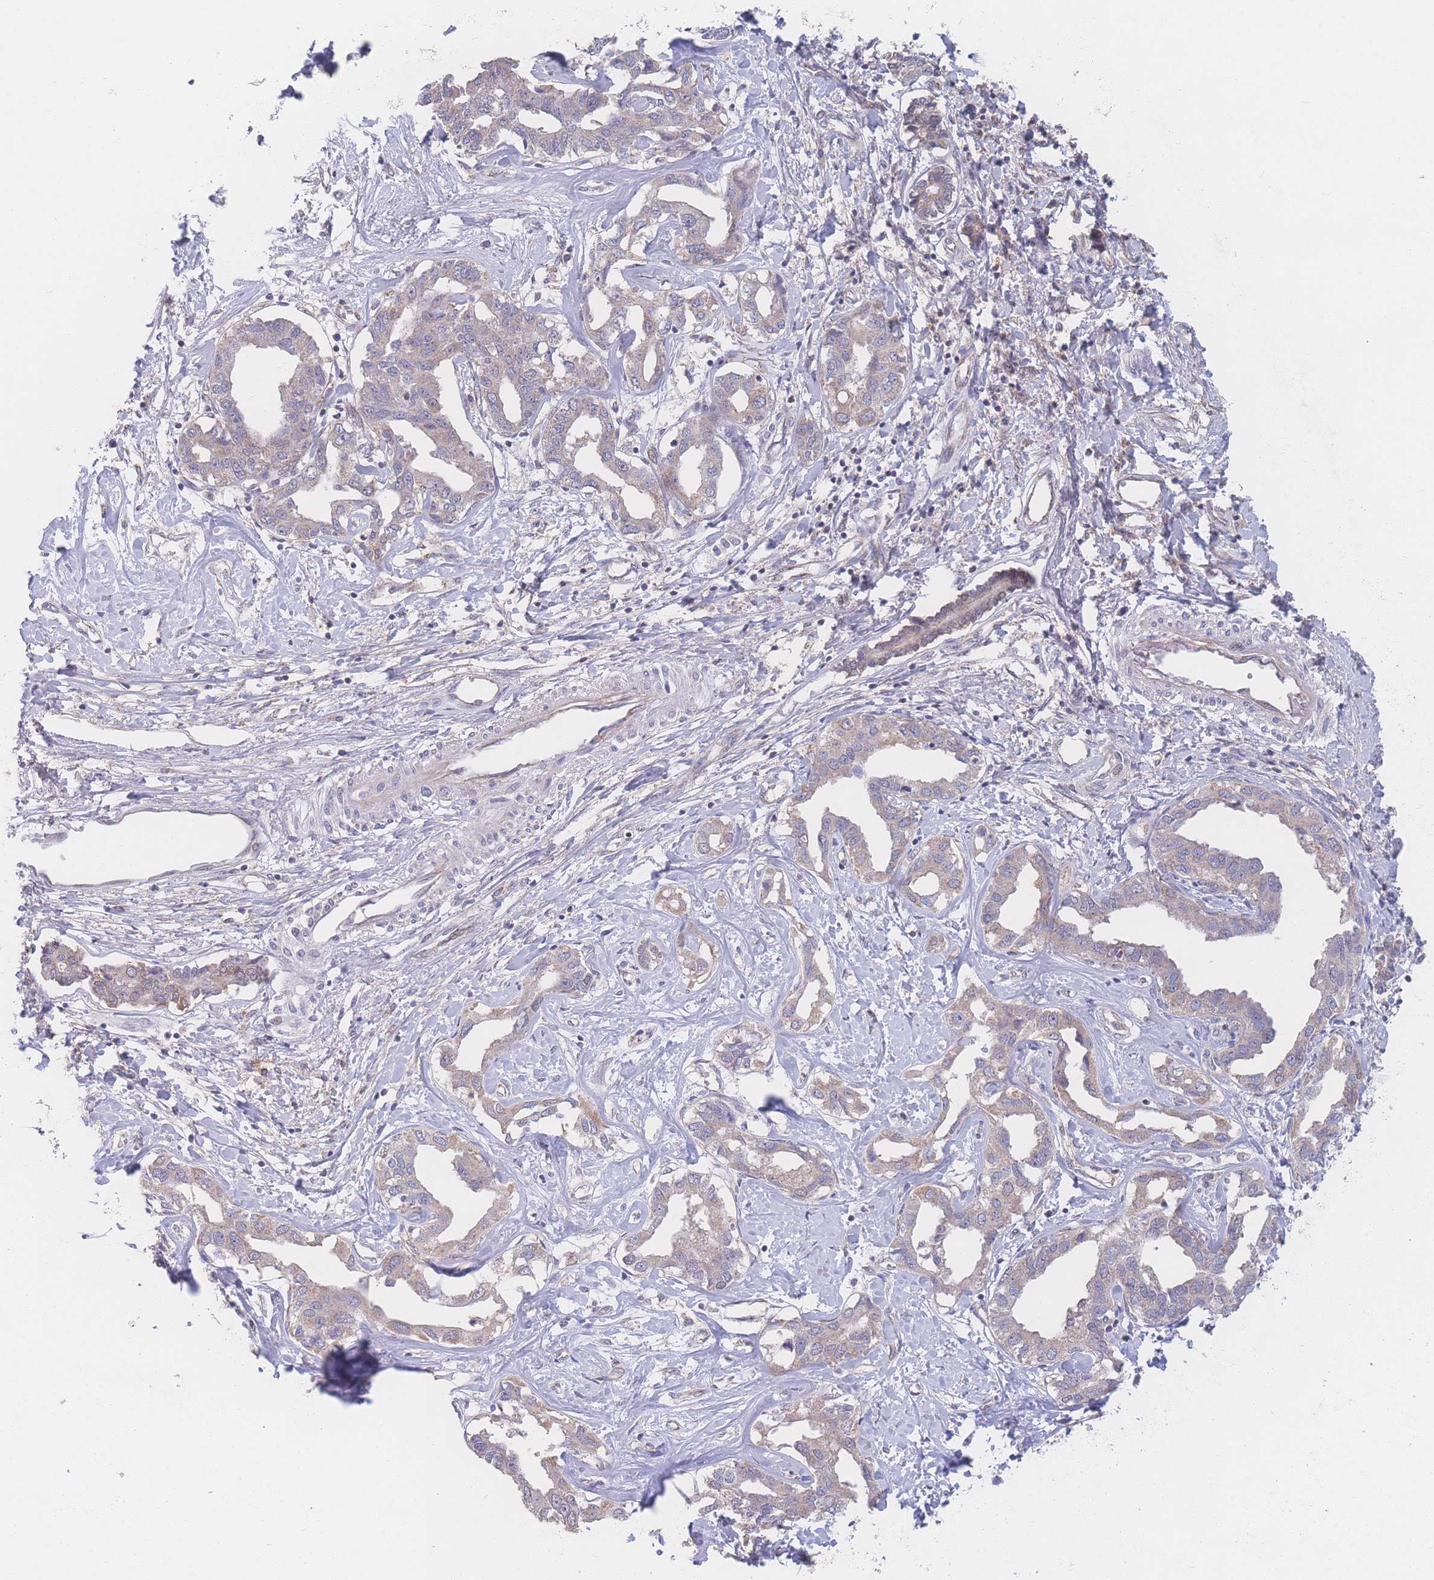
{"staining": {"intensity": "weak", "quantity": ">75%", "location": "cytoplasmic/membranous"}, "tissue": "liver cancer", "cell_type": "Tumor cells", "image_type": "cancer", "snomed": [{"axis": "morphology", "description": "Cholangiocarcinoma"}, {"axis": "topography", "description": "Liver"}], "caption": "About >75% of tumor cells in liver cancer demonstrate weak cytoplasmic/membranous protein staining as visualized by brown immunohistochemical staining.", "gene": "GIPR", "patient": {"sex": "male", "age": 59}}